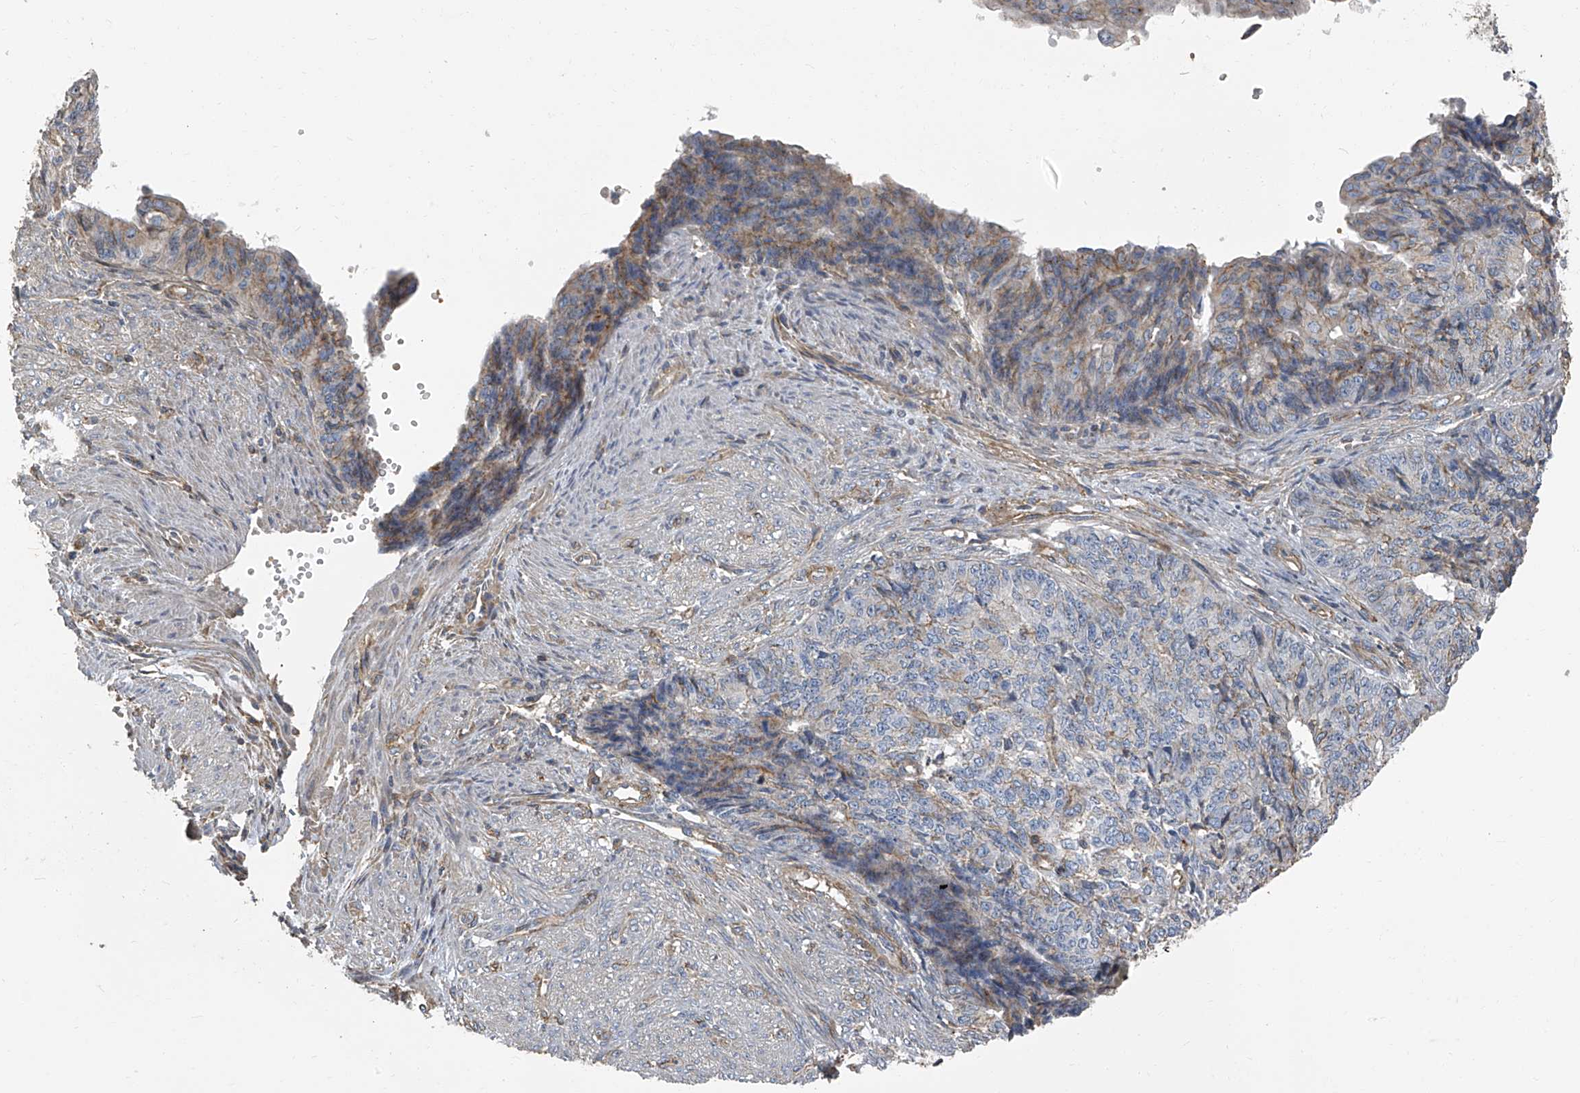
{"staining": {"intensity": "weak", "quantity": "25%-75%", "location": "cytoplasmic/membranous"}, "tissue": "endometrial cancer", "cell_type": "Tumor cells", "image_type": "cancer", "snomed": [{"axis": "morphology", "description": "Adenocarcinoma, NOS"}, {"axis": "topography", "description": "Endometrium"}], "caption": "Brown immunohistochemical staining in endometrial cancer reveals weak cytoplasmic/membranous positivity in about 25%-75% of tumor cells. (brown staining indicates protein expression, while blue staining denotes nuclei).", "gene": "SEPTIN7", "patient": {"sex": "female", "age": 32}}